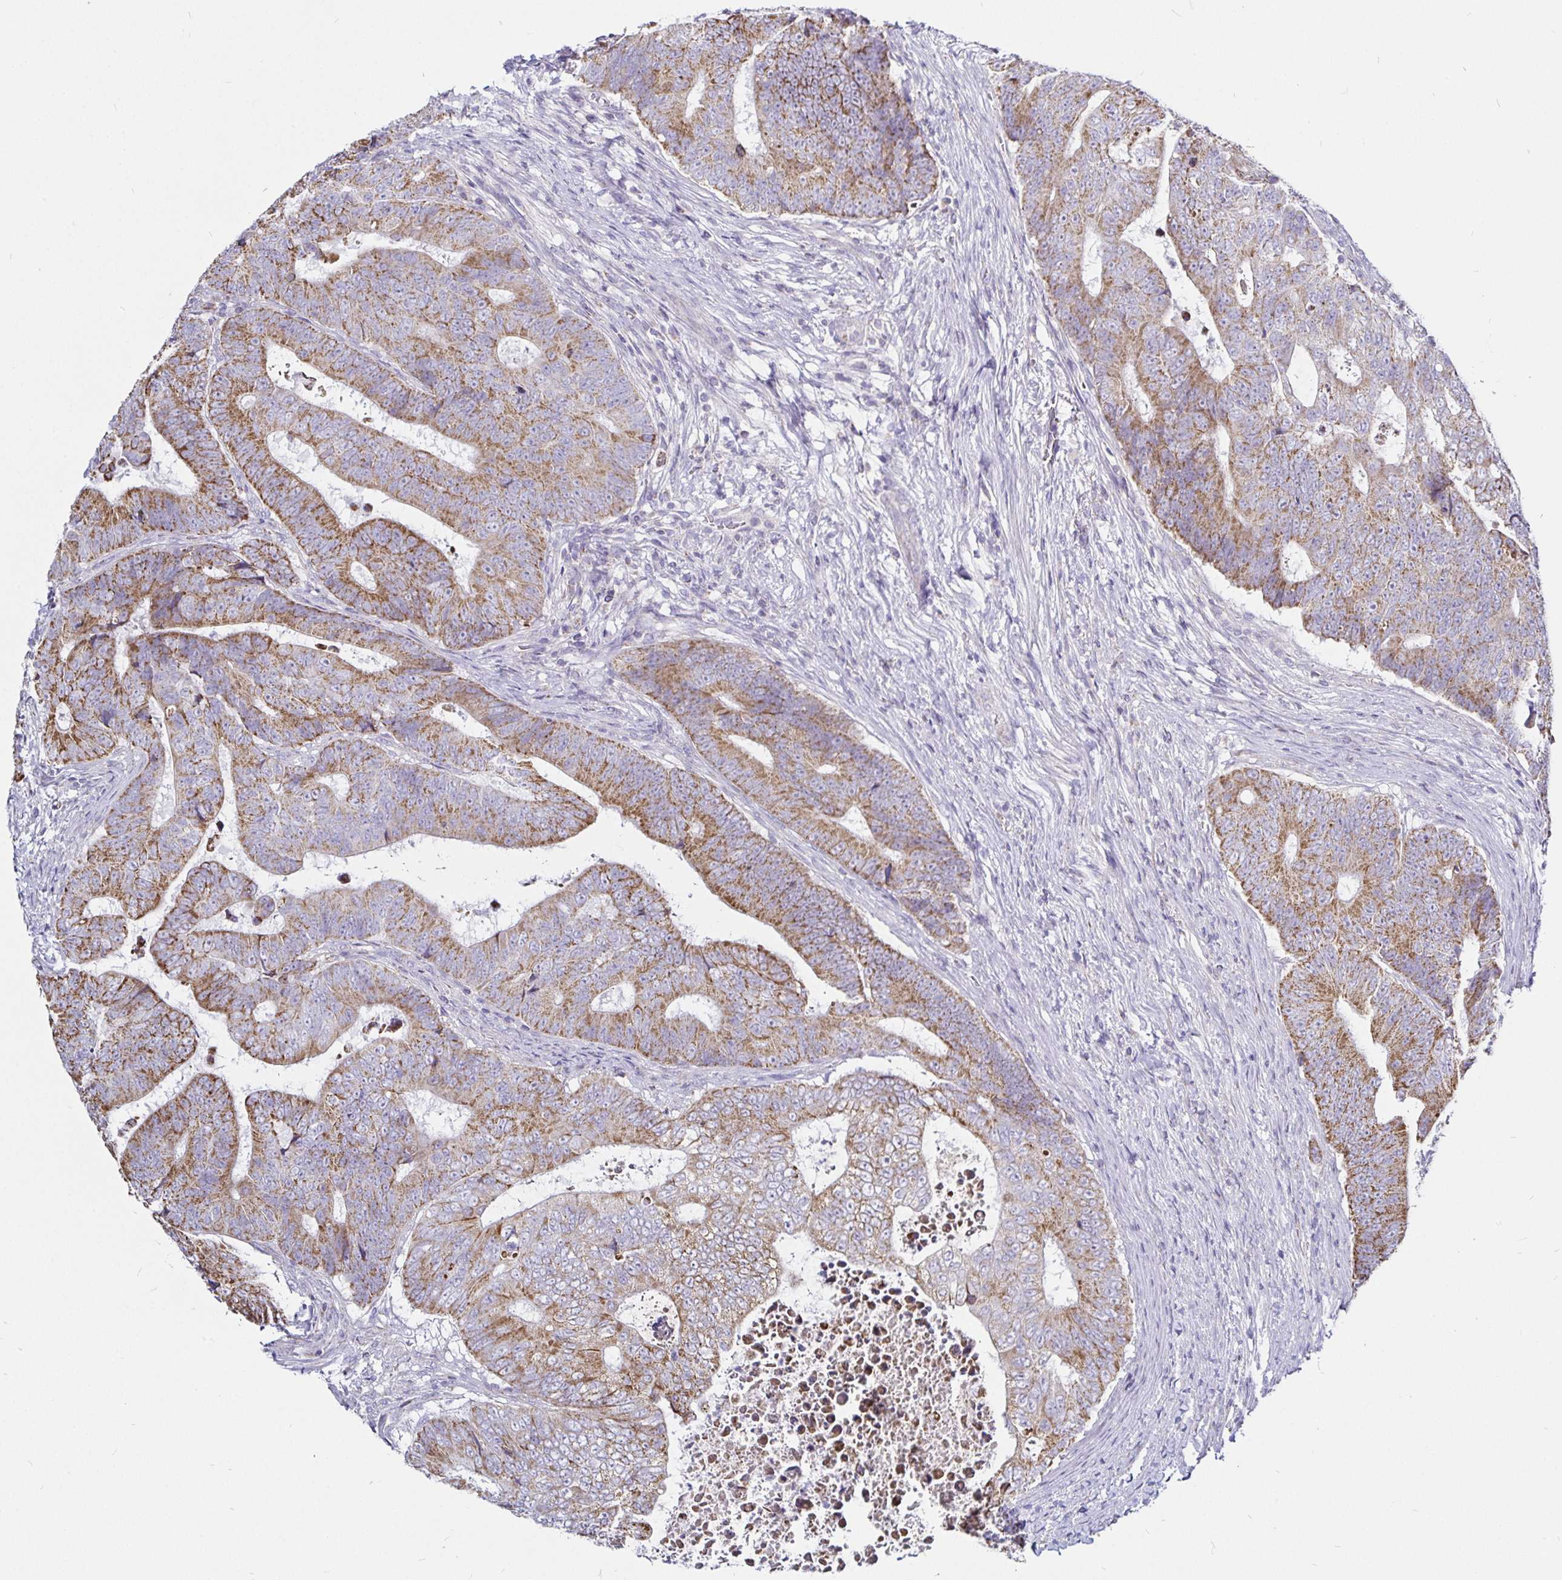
{"staining": {"intensity": "moderate", "quantity": ">75%", "location": "cytoplasmic/membranous"}, "tissue": "colorectal cancer", "cell_type": "Tumor cells", "image_type": "cancer", "snomed": [{"axis": "morphology", "description": "Adenocarcinoma, NOS"}, {"axis": "topography", "description": "Colon"}], "caption": "Adenocarcinoma (colorectal) tissue exhibits moderate cytoplasmic/membranous staining in about >75% of tumor cells", "gene": "PGAM2", "patient": {"sex": "female", "age": 48}}